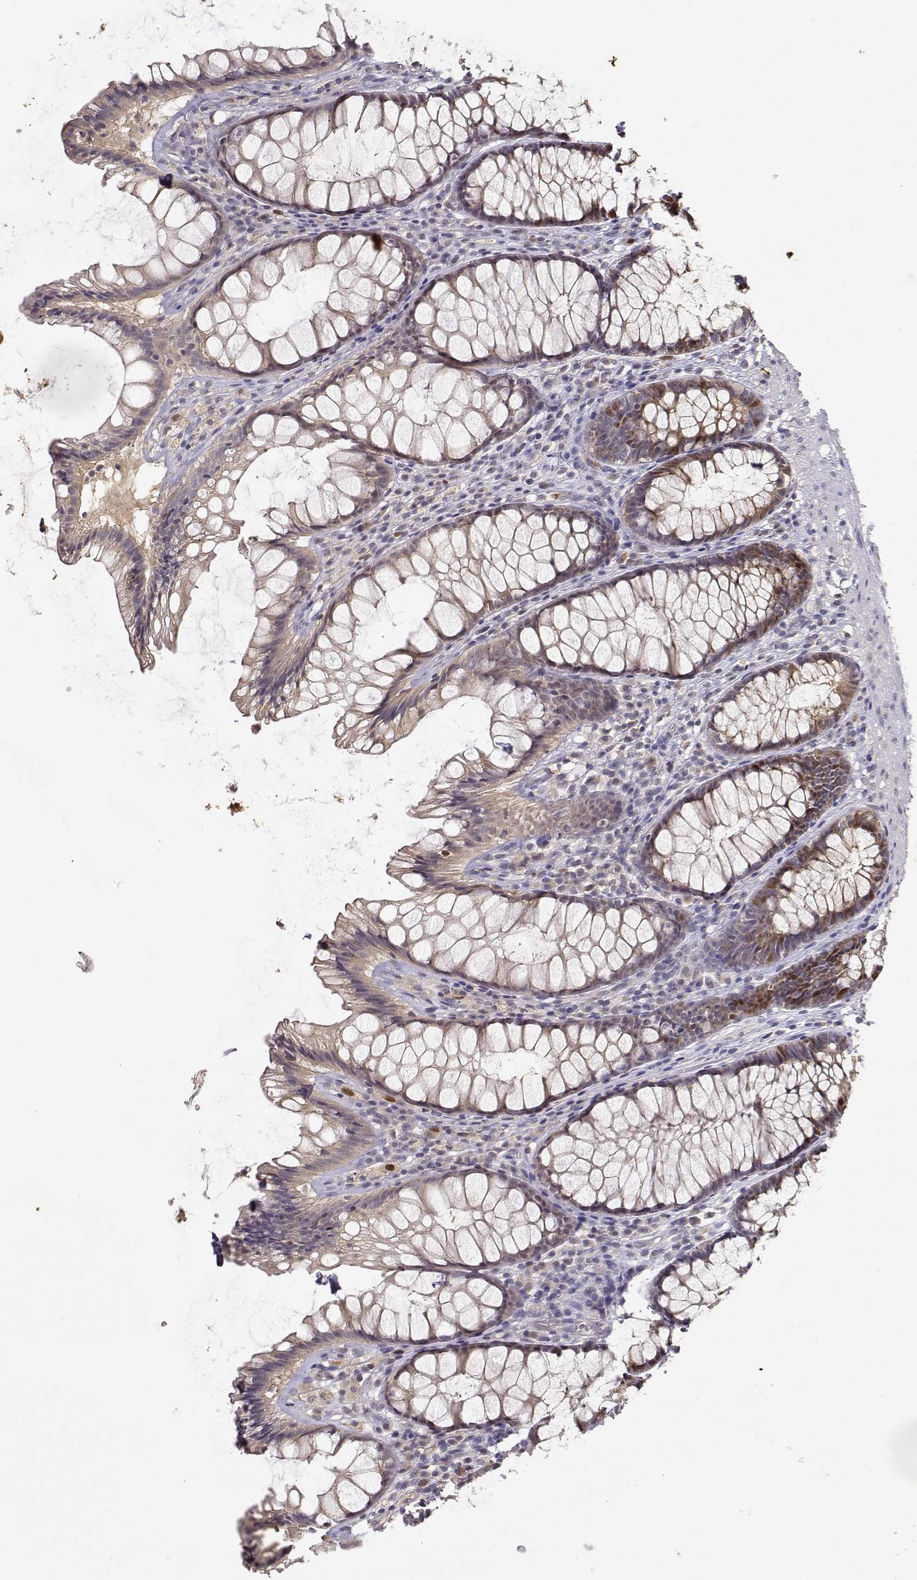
{"staining": {"intensity": "weak", "quantity": ">75%", "location": "cytoplasmic/membranous"}, "tissue": "rectum", "cell_type": "Glandular cells", "image_type": "normal", "snomed": [{"axis": "morphology", "description": "Normal tissue, NOS"}, {"axis": "topography", "description": "Rectum"}], "caption": "Immunohistochemistry (DAB) staining of unremarkable rectum demonstrates weak cytoplasmic/membranous protein expression in approximately >75% of glandular cells. The staining was performed using DAB (3,3'-diaminobenzidine) to visualize the protein expression in brown, while the nuclei were stained in blue with hematoxylin (Magnification: 20x).", "gene": "RAD51", "patient": {"sex": "male", "age": 72}}